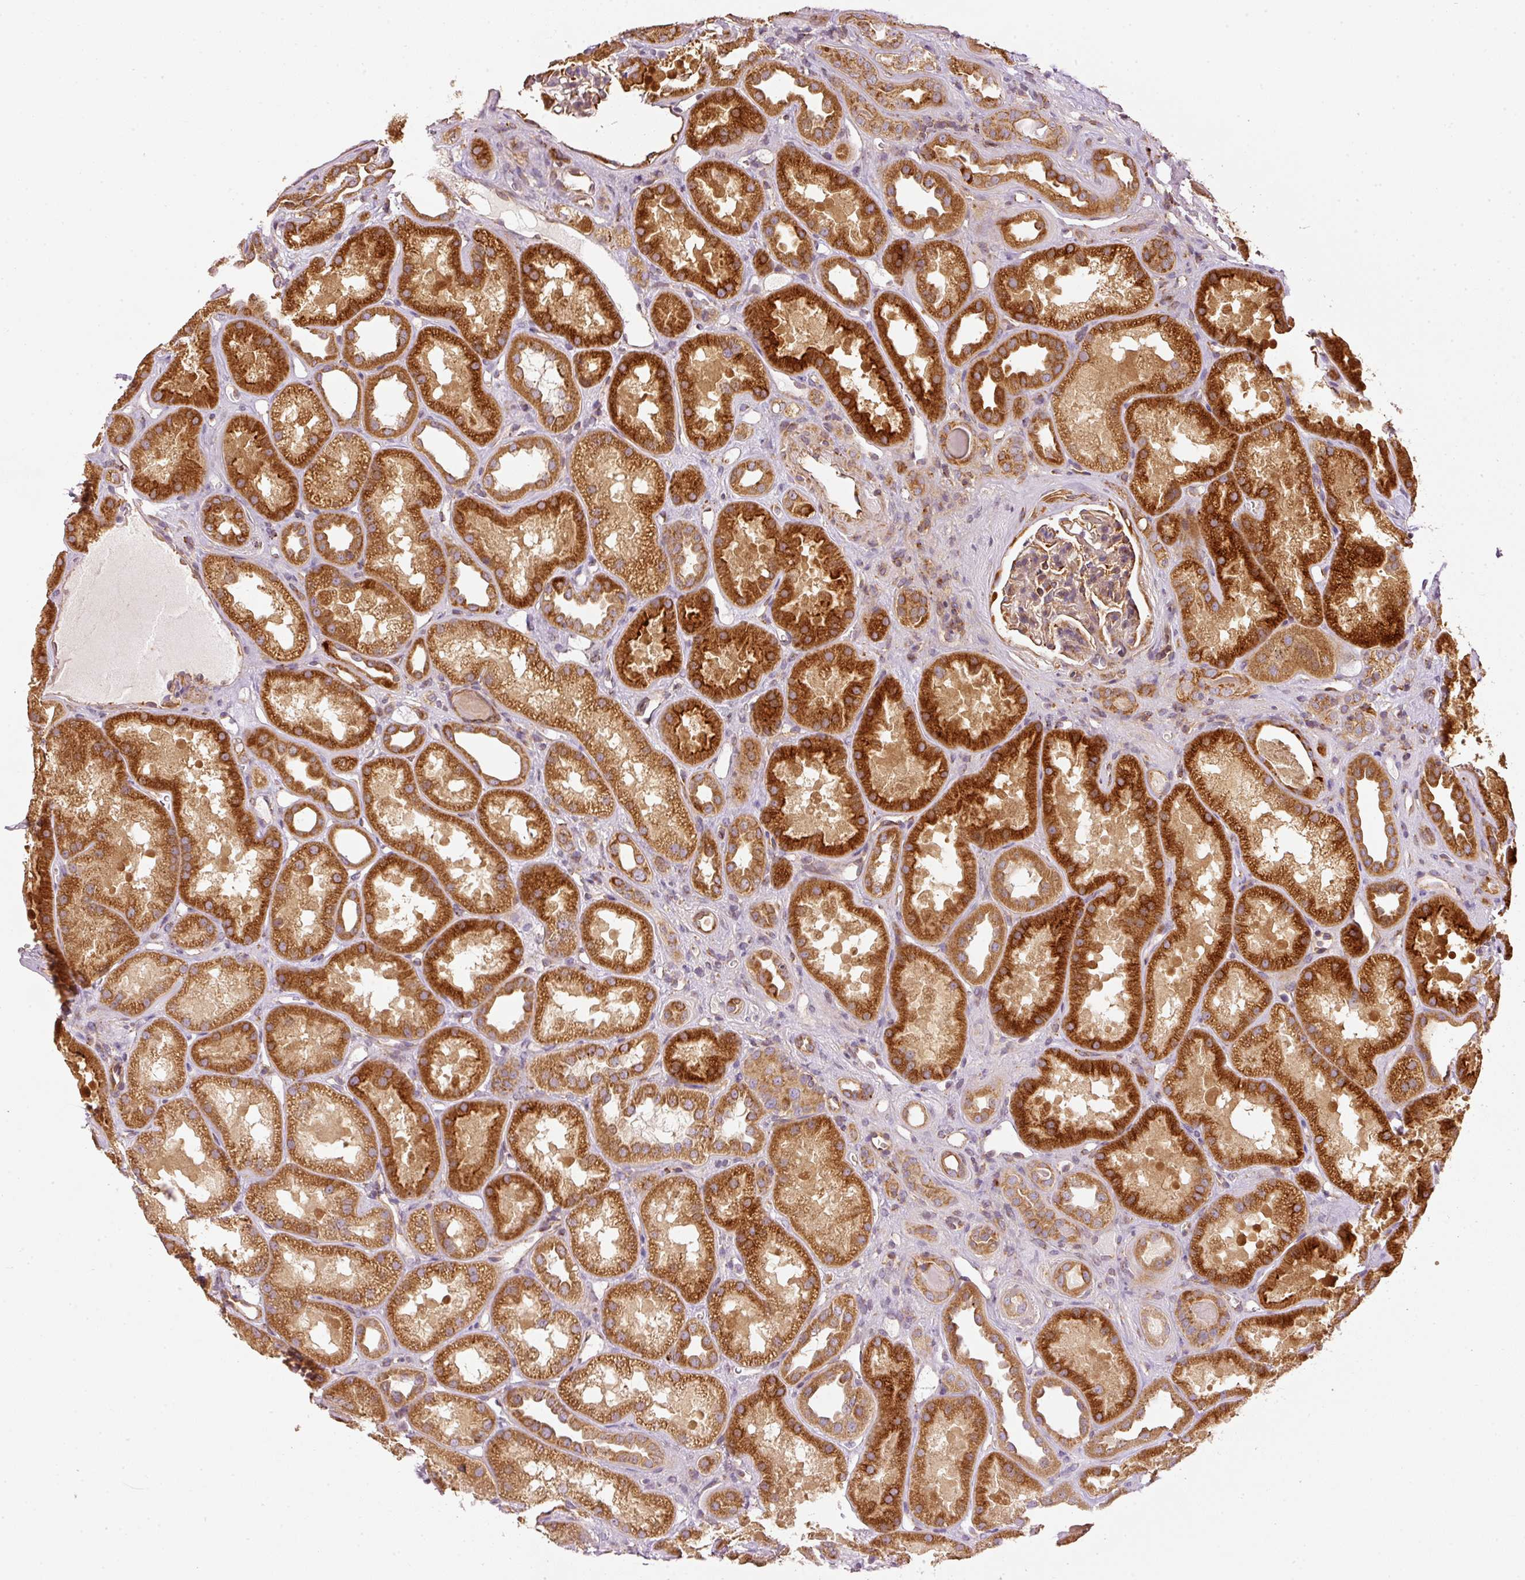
{"staining": {"intensity": "moderate", "quantity": "25%-75%", "location": "cytoplasmic/membranous"}, "tissue": "kidney", "cell_type": "Cells in glomeruli", "image_type": "normal", "snomed": [{"axis": "morphology", "description": "Normal tissue, NOS"}, {"axis": "topography", "description": "Kidney"}], "caption": "IHC of benign kidney displays medium levels of moderate cytoplasmic/membranous staining in about 25%-75% of cells in glomeruli.", "gene": "MTHFD1L", "patient": {"sex": "male", "age": 61}}